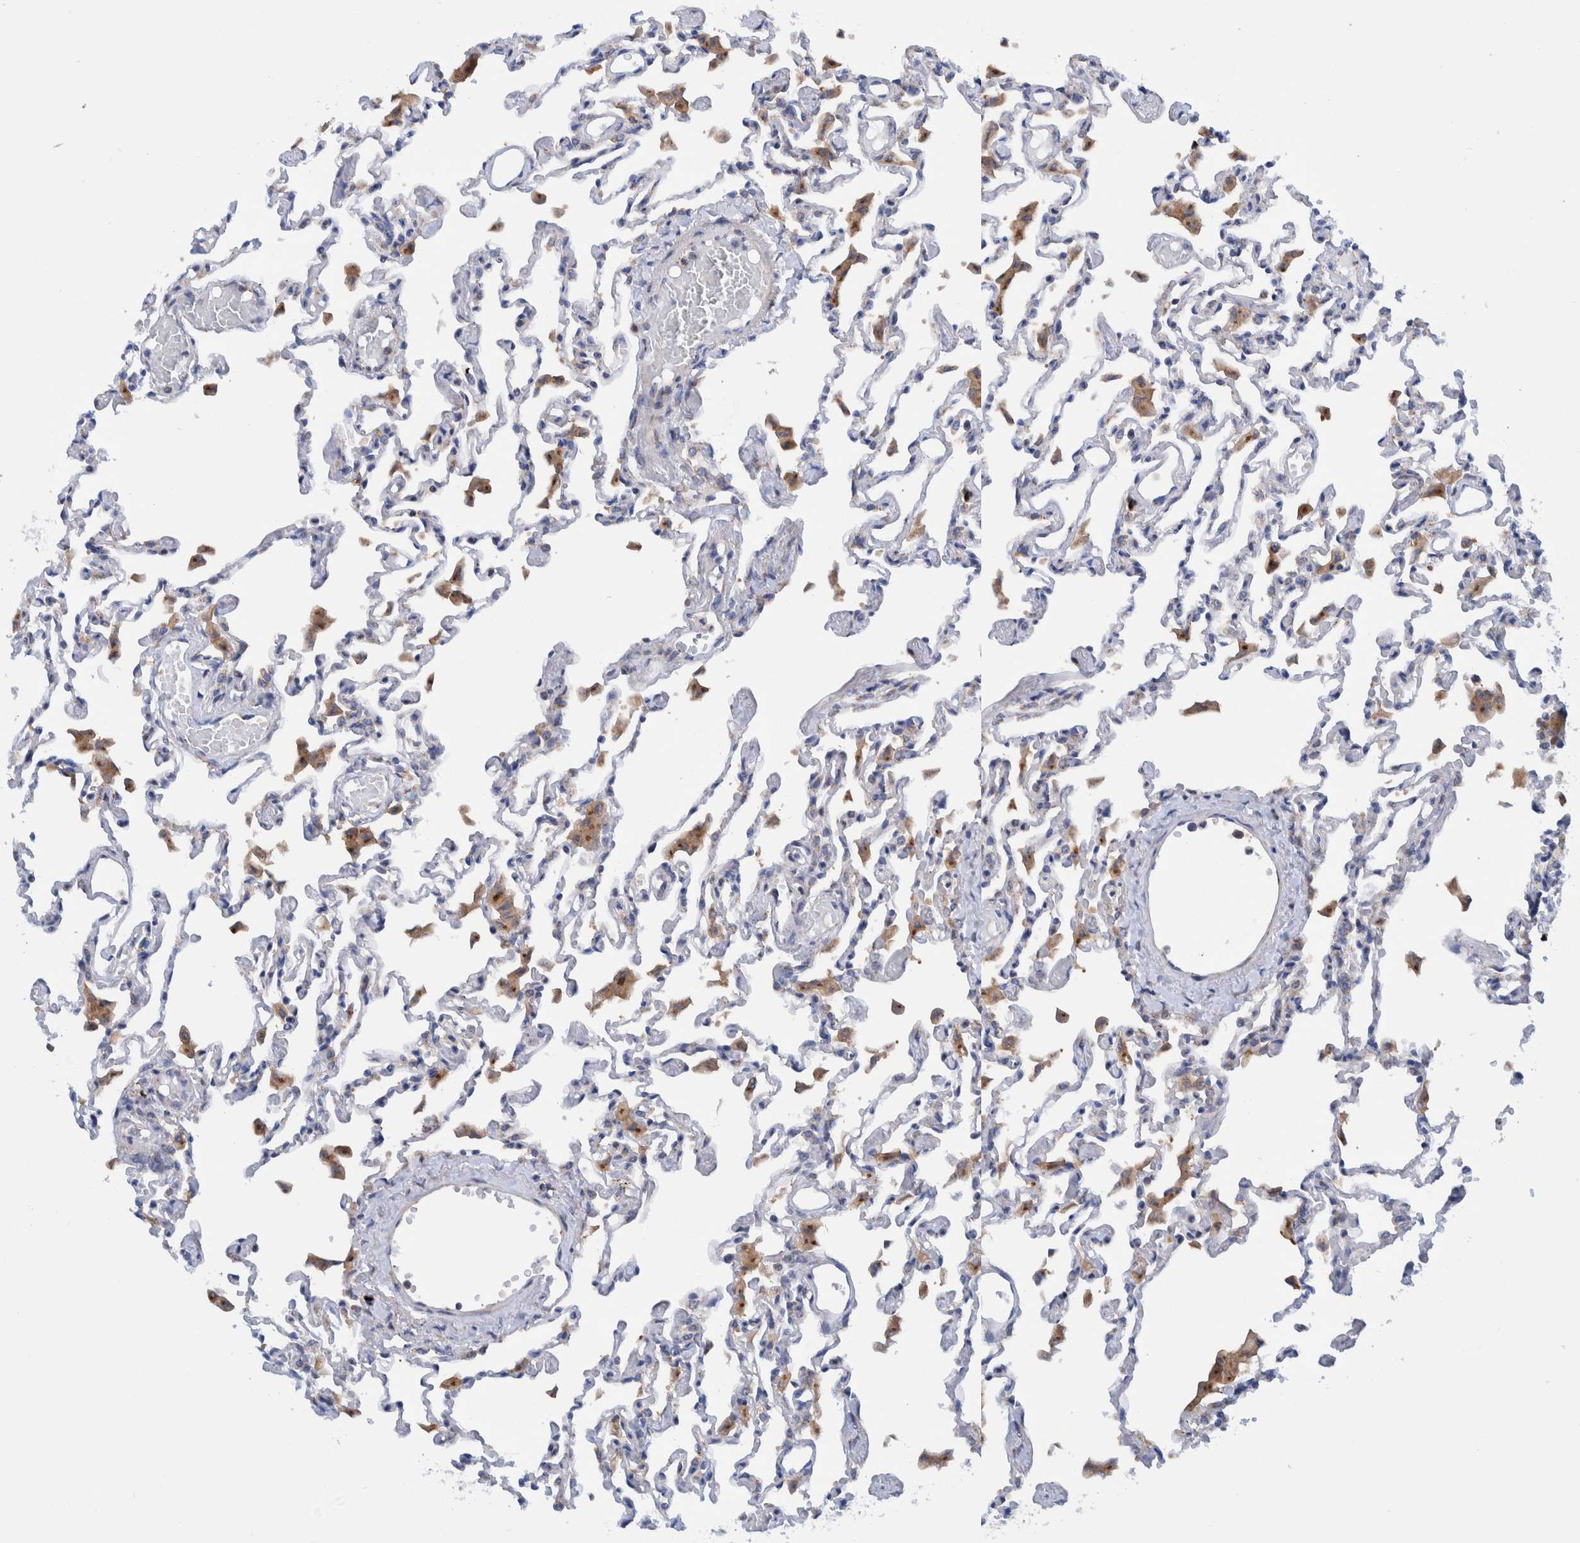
{"staining": {"intensity": "negative", "quantity": "none", "location": "none"}, "tissue": "lung", "cell_type": "Alveolar cells", "image_type": "normal", "snomed": [{"axis": "morphology", "description": "Normal tissue, NOS"}, {"axis": "topography", "description": "Bronchus"}, {"axis": "topography", "description": "Lung"}], "caption": "High magnification brightfield microscopy of benign lung stained with DAB (3,3'-diaminobenzidine) (brown) and counterstained with hematoxylin (blue): alveolar cells show no significant positivity. The staining was performed using DAB (3,3'-diaminobenzidine) to visualize the protein expression in brown, while the nuclei were stained in blue with hematoxylin (Magnification: 20x).", "gene": "TRIM58", "patient": {"sex": "female", "age": 49}}